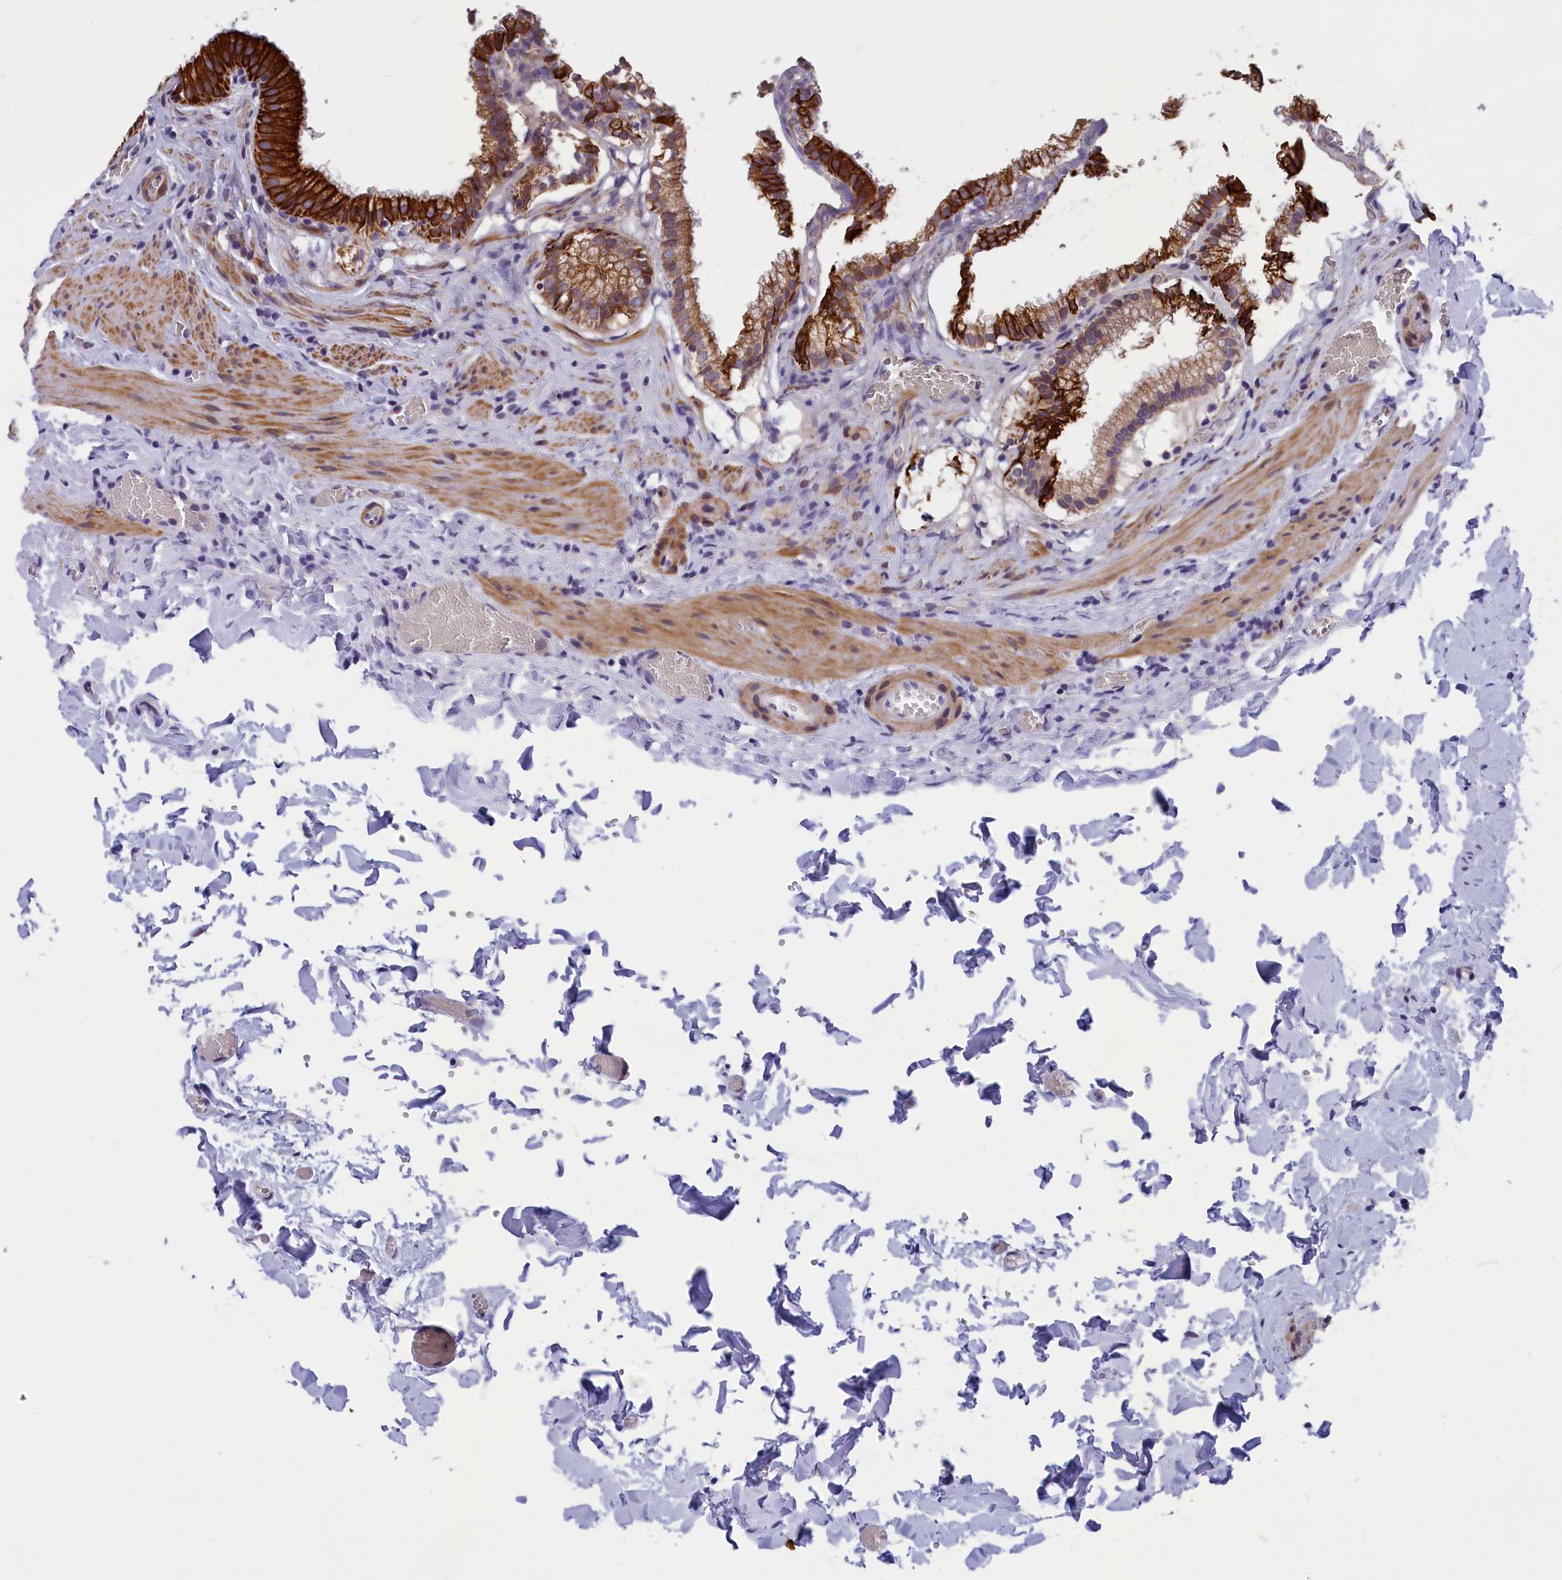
{"staining": {"intensity": "strong", "quantity": ">75%", "location": "cytoplasmic/membranous"}, "tissue": "gallbladder", "cell_type": "Glandular cells", "image_type": "normal", "snomed": [{"axis": "morphology", "description": "Normal tissue, NOS"}, {"axis": "topography", "description": "Gallbladder"}], "caption": "Unremarkable gallbladder exhibits strong cytoplasmic/membranous staining in approximately >75% of glandular cells (DAB IHC, brown staining for protein, blue staining for nuclei)..", "gene": "ANKRD34B", "patient": {"sex": "male", "age": 38}}